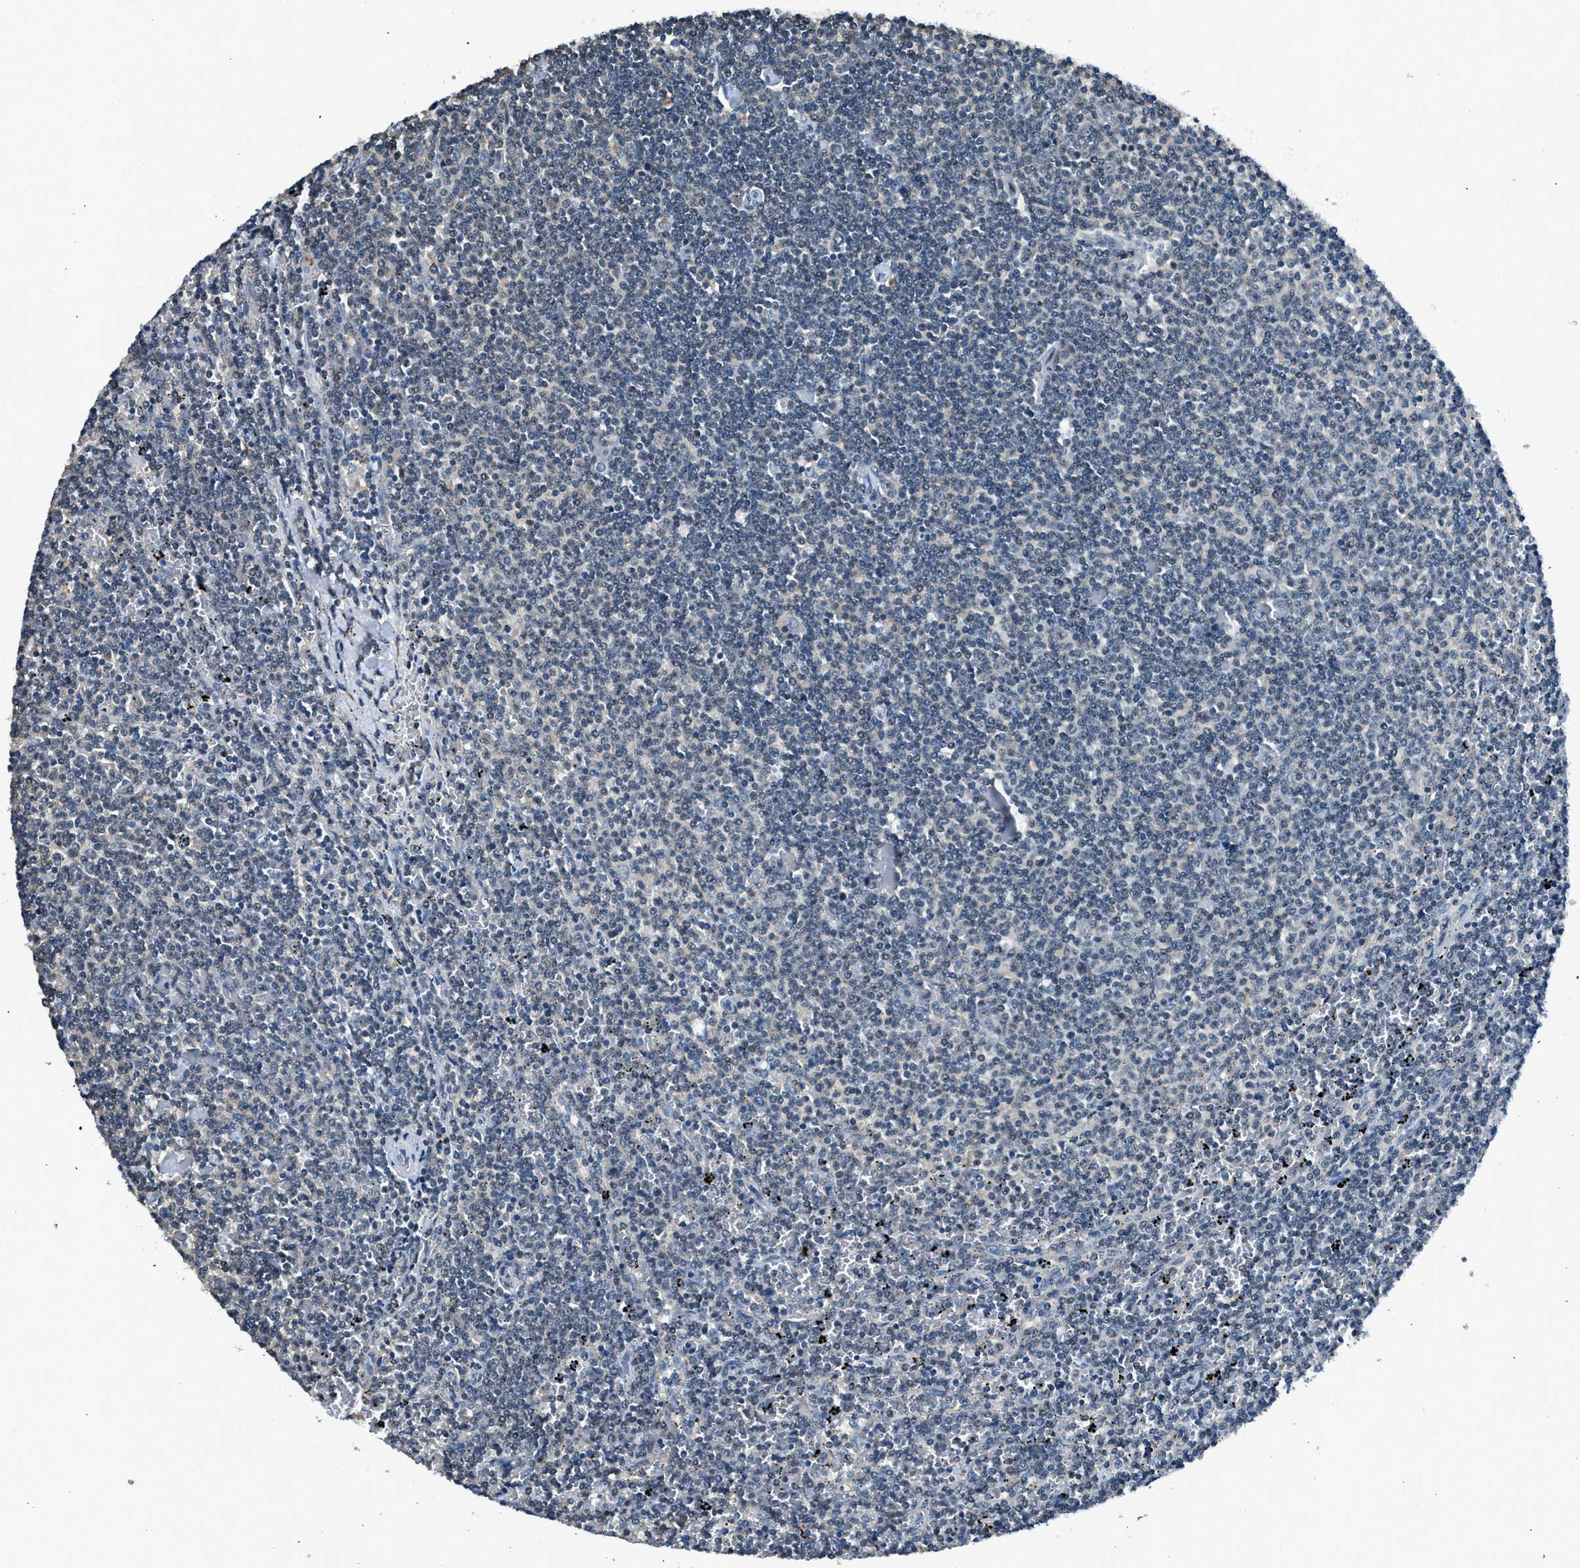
{"staining": {"intensity": "negative", "quantity": "none", "location": "none"}, "tissue": "lymphoma", "cell_type": "Tumor cells", "image_type": "cancer", "snomed": [{"axis": "morphology", "description": "Malignant lymphoma, non-Hodgkin's type, Low grade"}, {"axis": "topography", "description": "Spleen"}], "caption": "DAB immunohistochemical staining of human lymphoma exhibits no significant expression in tumor cells.", "gene": "LMLN", "patient": {"sex": "female", "age": 50}}